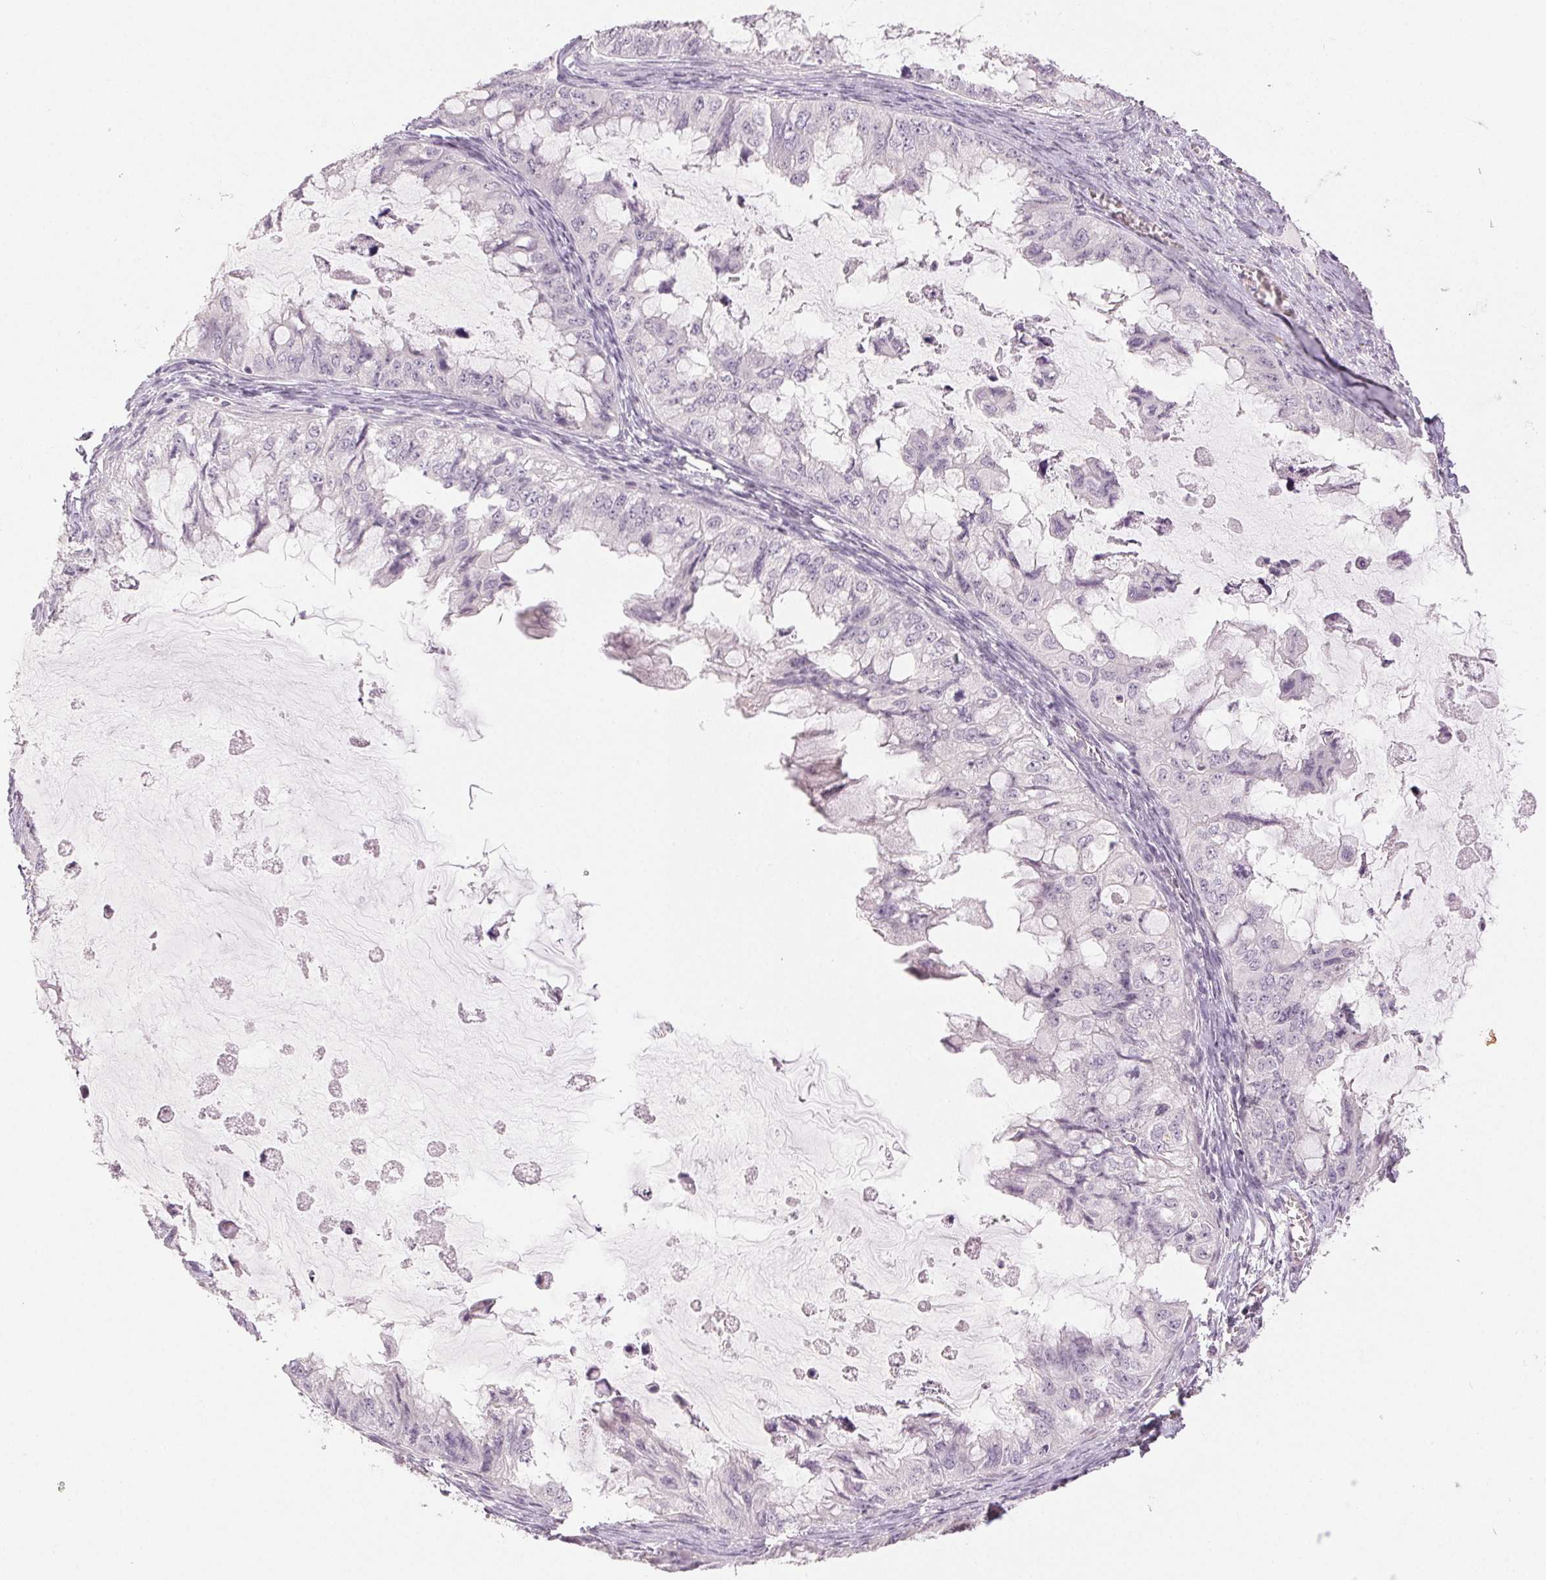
{"staining": {"intensity": "negative", "quantity": "none", "location": "none"}, "tissue": "ovarian cancer", "cell_type": "Tumor cells", "image_type": "cancer", "snomed": [{"axis": "morphology", "description": "Cystadenocarcinoma, mucinous, NOS"}, {"axis": "topography", "description": "Ovary"}], "caption": "Ovarian cancer (mucinous cystadenocarcinoma) stained for a protein using IHC reveals no expression tumor cells.", "gene": "MAP1LC3A", "patient": {"sex": "female", "age": 72}}